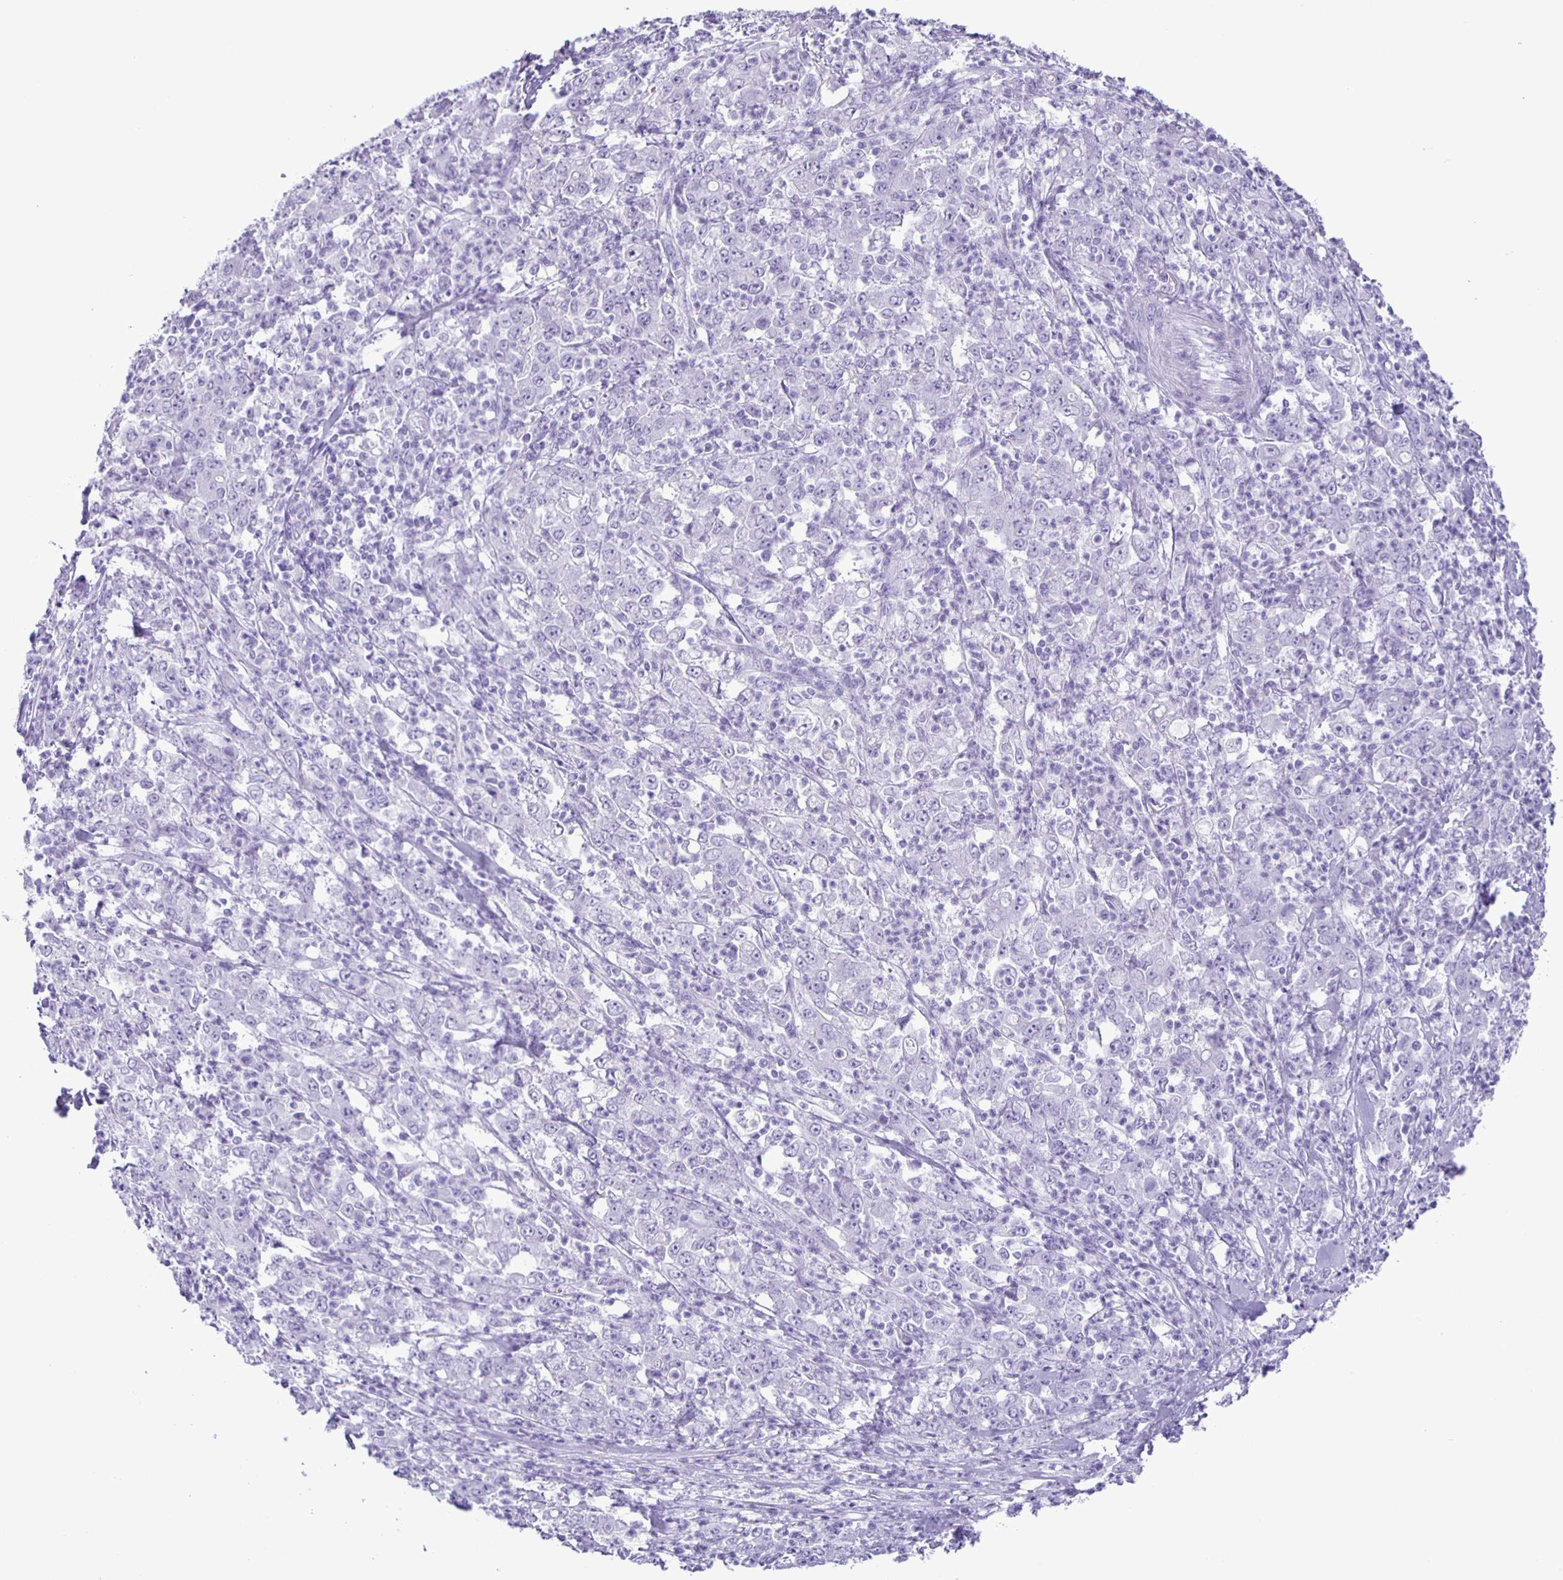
{"staining": {"intensity": "negative", "quantity": "none", "location": "none"}, "tissue": "stomach cancer", "cell_type": "Tumor cells", "image_type": "cancer", "snomed": [{"axis": "morphology", "description": "Adenocarcinoma, NOS"}, {"axis": "topography", "description": "Stomach, lower"}], "caption": "Immunohistochemistry histopathology image of adenocarcinoma (stomach) stained for a protein (brown), which reveals no positivity in tumor cells.", "gene": "EZHIP", "patient": {"sex": "female", "age": 71}}